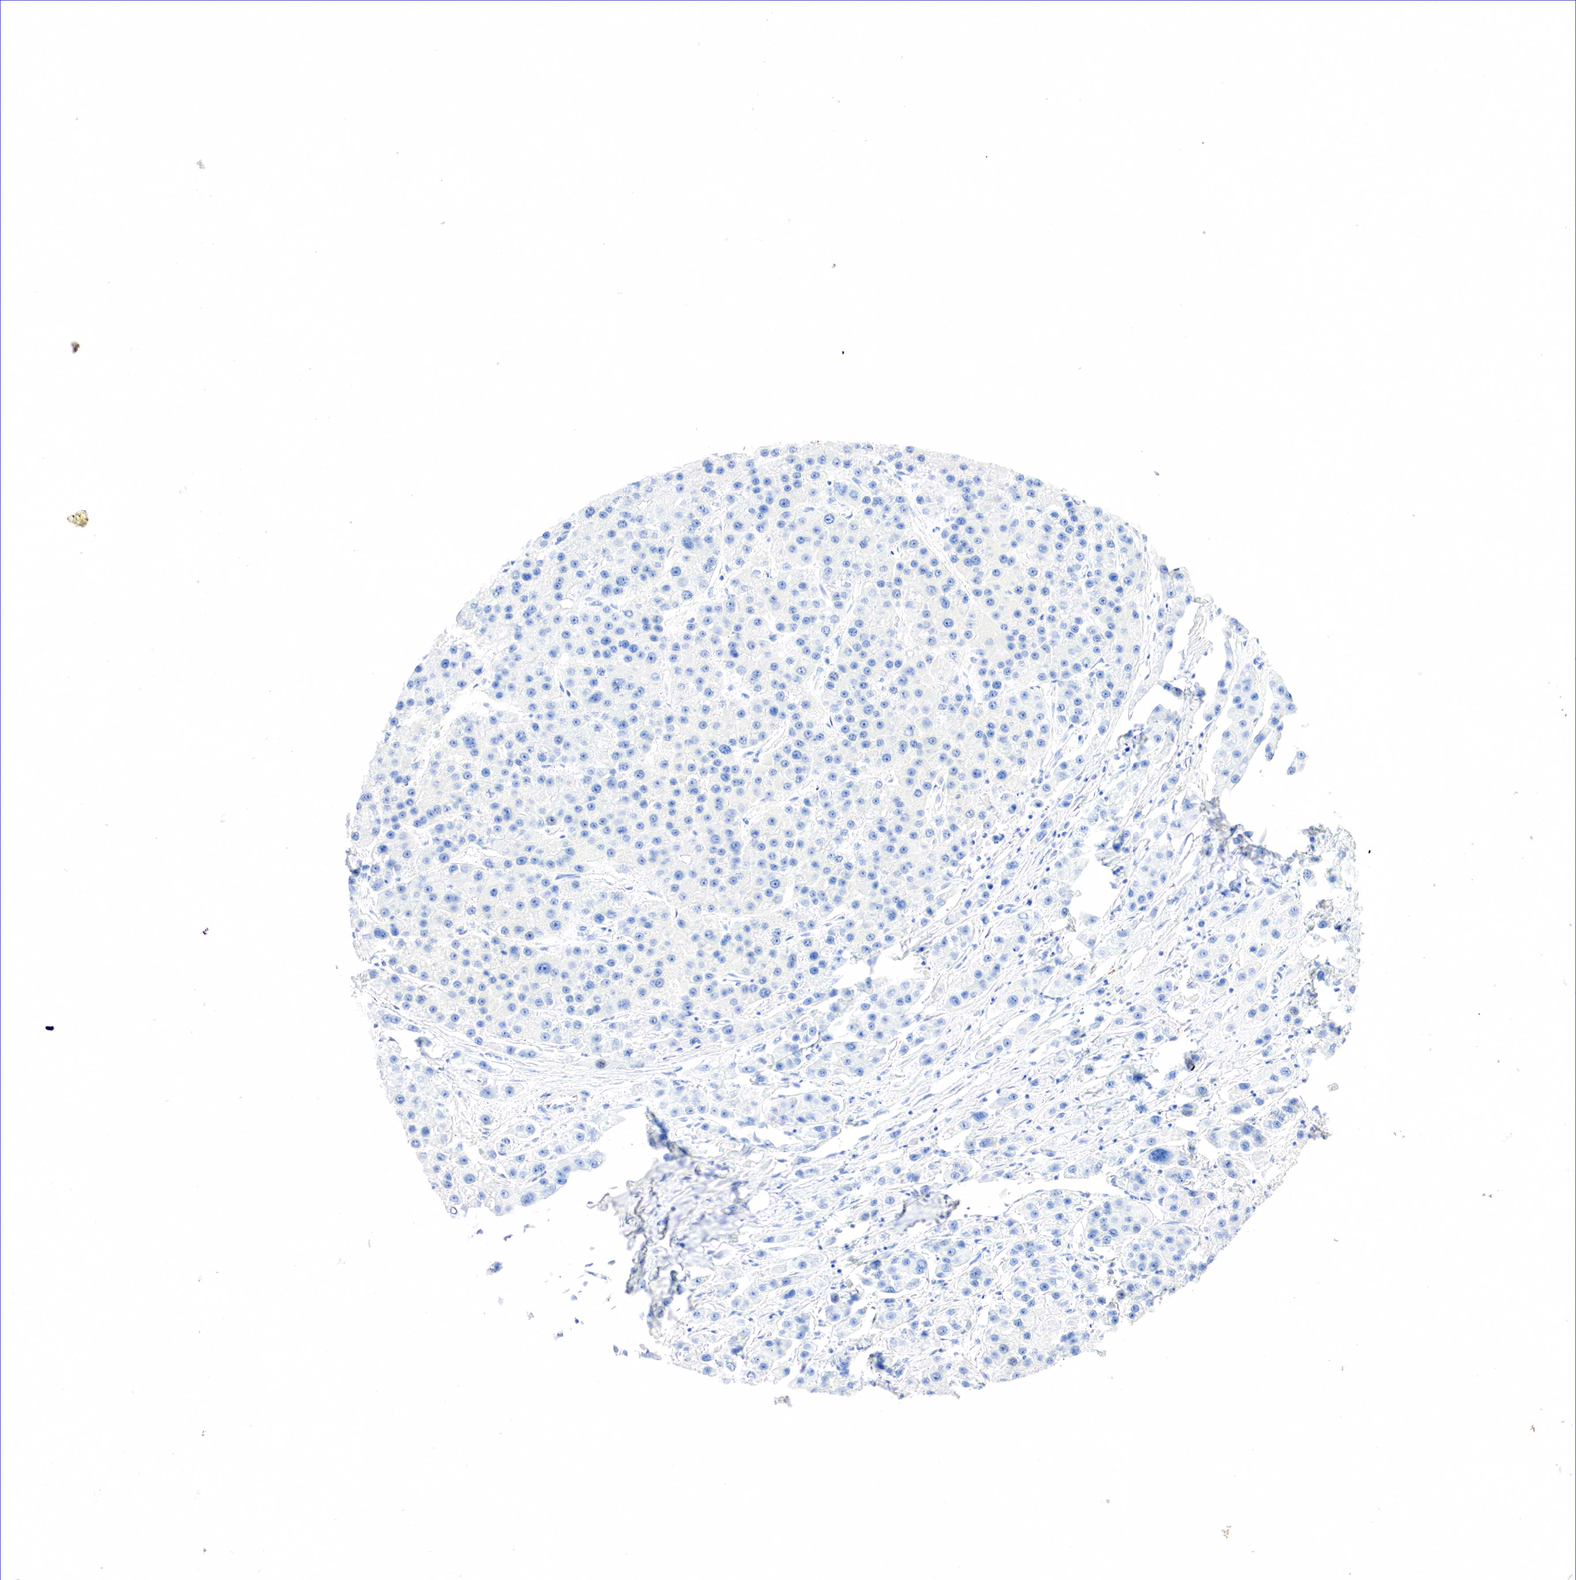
{"staining": {"intensity": "negative", "quantity": "none", "location": "none"}, "tissue": "liver cancer", "cell_type": "Tumor cells", "image_type": "cancer", "snomed": [{"axis": "morphology", "description": "Carcinoma, Hepatocellular, NOS"}, {"axis": "topography", "description": "Liver"}], "caption": "Tumor cells show no significant protein staining in liver cancer (hepatocellular carcinoma).", "gene": "SST", "patient": {"sex": "female", "age": 85}}